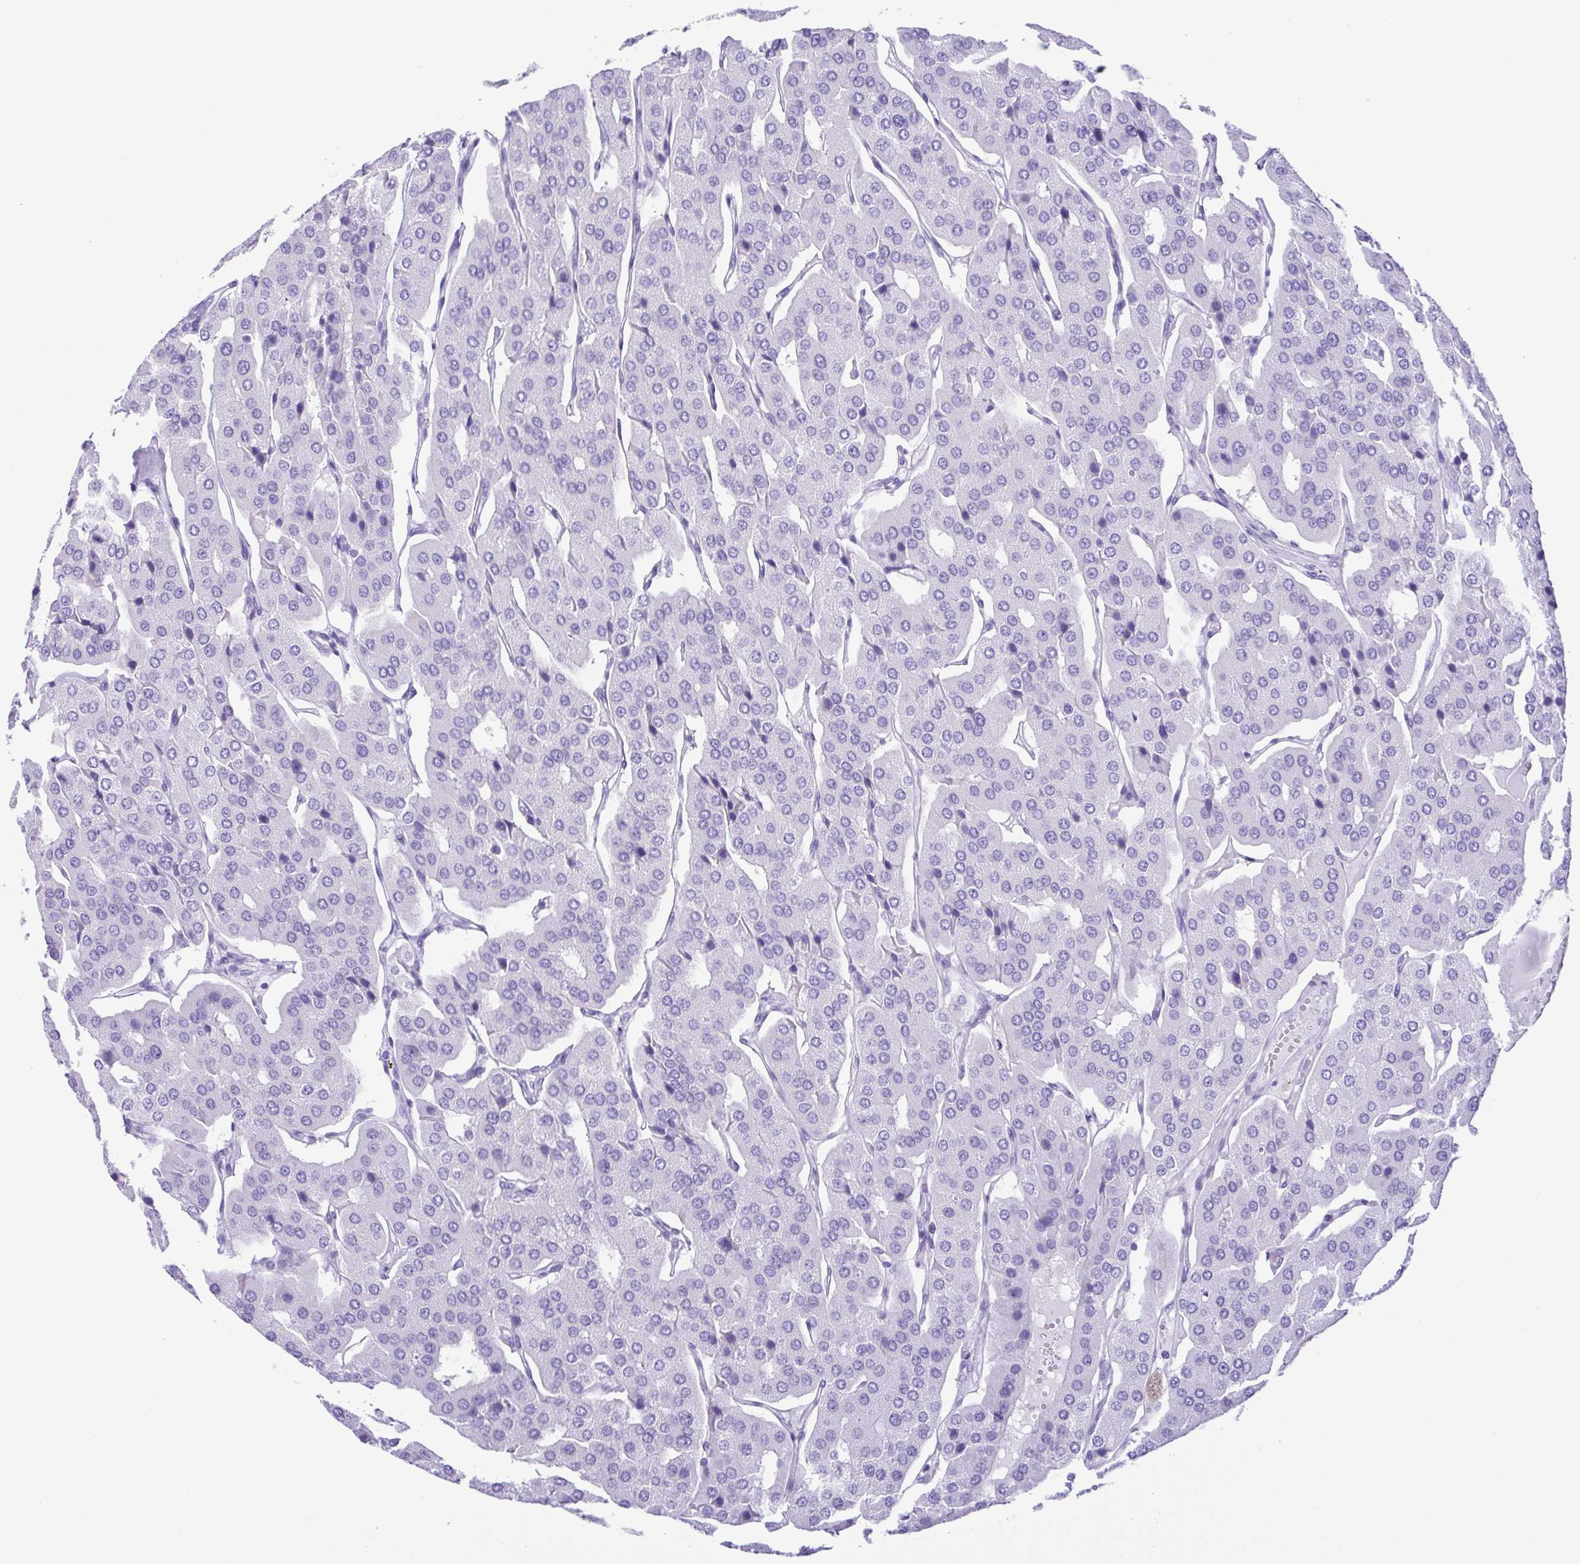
{"staining": {"intensity": "negative", "quantity": "none", "location": "none"}, "tissue": "parathyroid gland", "cell_type": "Glandular cells", "image_type": "normal", "snomed": [{"axis": "morphology", "description": "Normal tissue, NOS"}, {"axis": "morphology", "description": "Adenoma, NOS"}, {"axis": "topography", "description": "Parathyroid gland"}], "caption": "This is a photomicrograph of IHC staining of normal parathyroid gland, which shows no staining in glandular cells. (DAB immunohistochemistry (IHC) with hematoxylin counter stain).", "gene": "ERP27", "patient": {"sex": "female", "age": 86}}